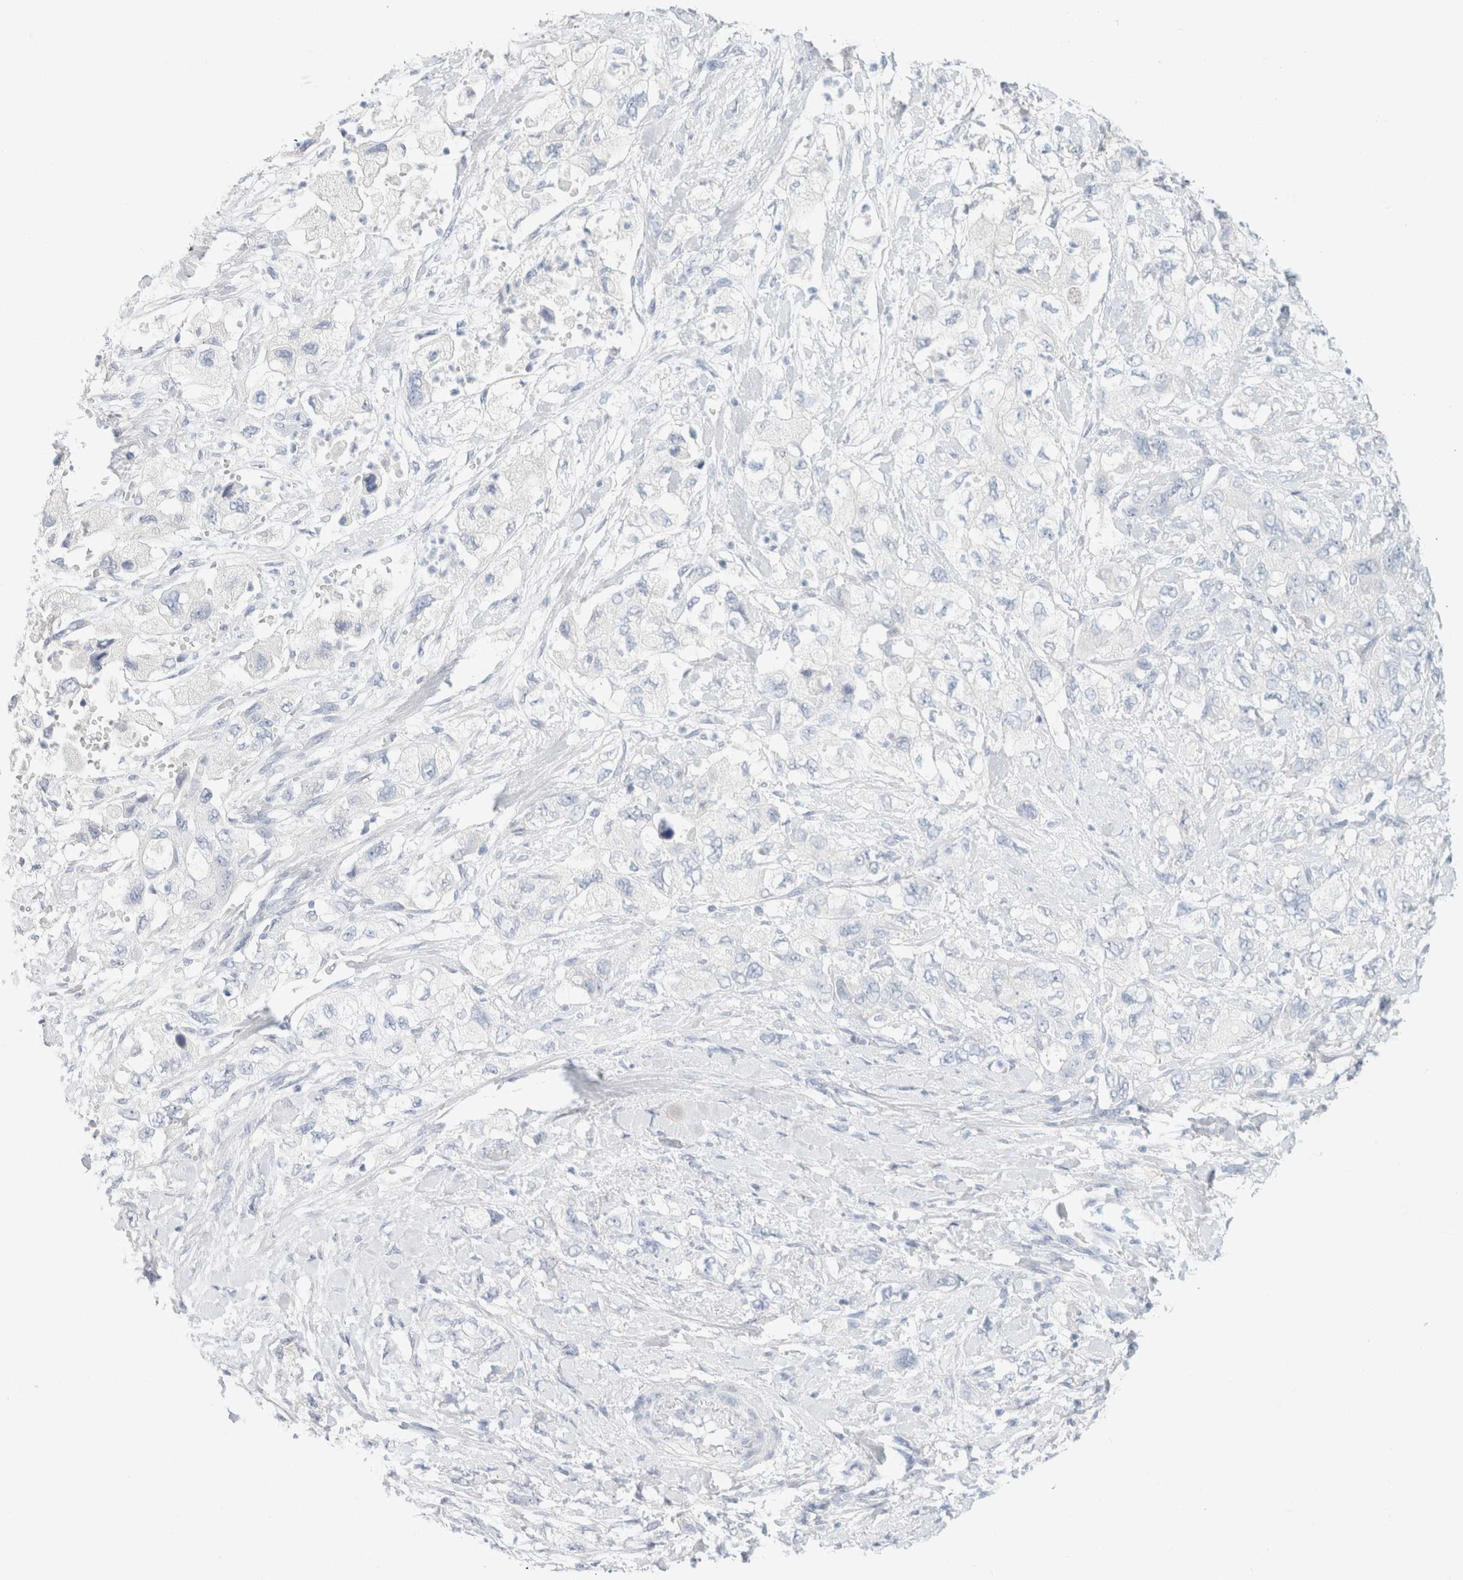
{"staining": {"intensity": "negative", "quantity": "none", "location": "none"}, "tissue": "pancreatic cancer", "cell_type": "Tumor cells", "image_type": "cancer", "snomed": [{"axis": "morphology", "description": "Adenocarcinoma, NOS"}, {"axis": "topography", "description": "Pancreas"}], "caption": "Human pancreatic cancer (adenocarcinoma) stained for a protein using immunohistochemistry (IHC) displays no staining in tumor cells.", "gene": "CPQ", "patient": {"sex": "female", "age": 73}}